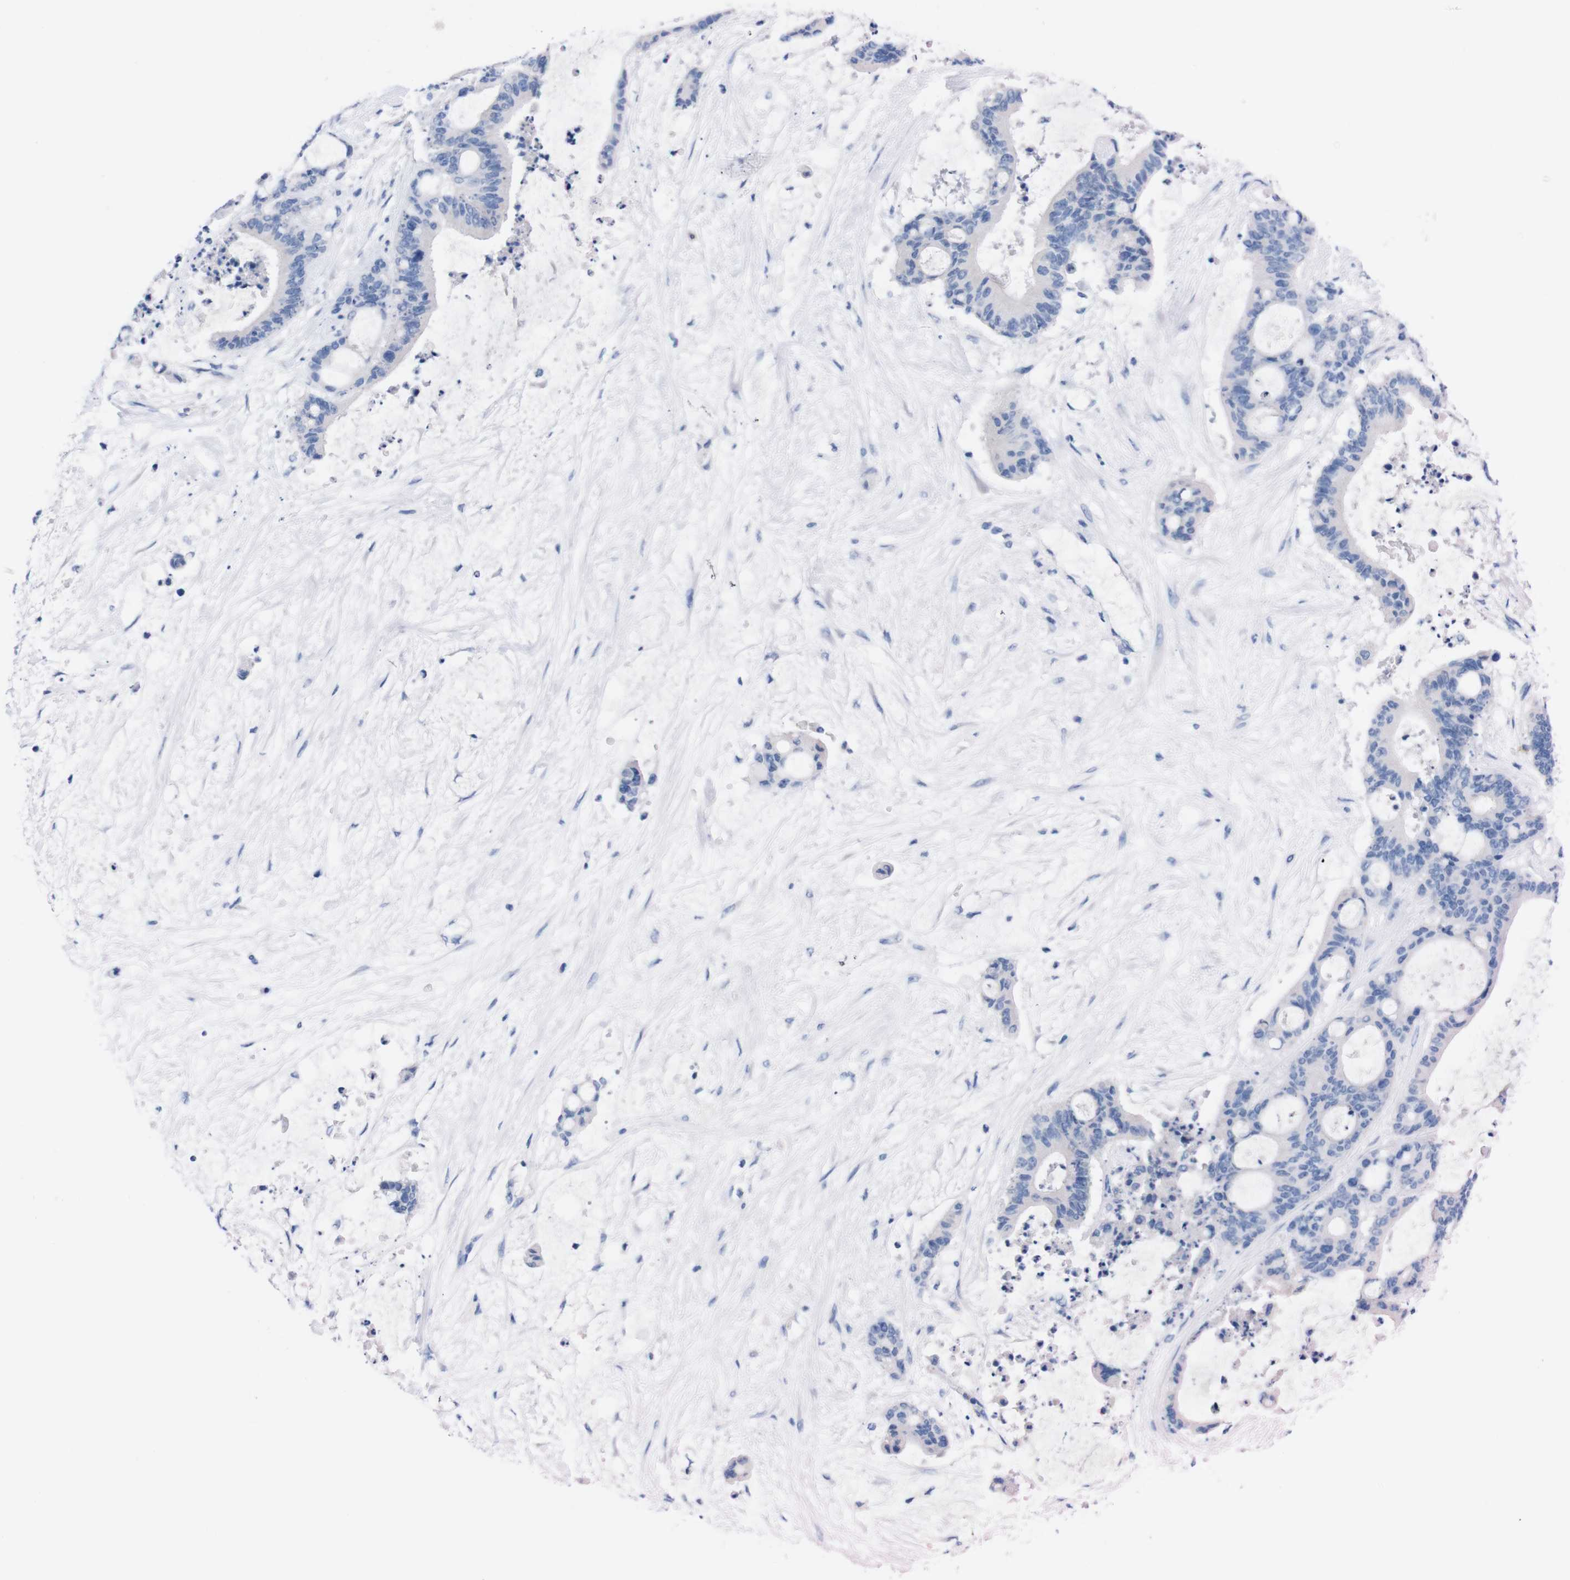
{"staining": {"intensity": "negative", "quantity": "none", "location": "none"}, "tissue": "liver cancer", "cell_type": "Tumor cells", "image_type": "cancer", "snomed": [{"axis": "morphology", "description": "Cholangiocarcinoma"}, {"axis": "topography", "description": "Liver"}], "caption": "The IHC micrograph has no significant expression in tumor cells of liver cholangiocarcinoma tissue. Brightfield microscopy of IHC stained with DAB (brown) and hematoxylin (blue), captured at high magnification.", "gene": "TMEM243", "patient": {"sex": "female", "age": 73}}